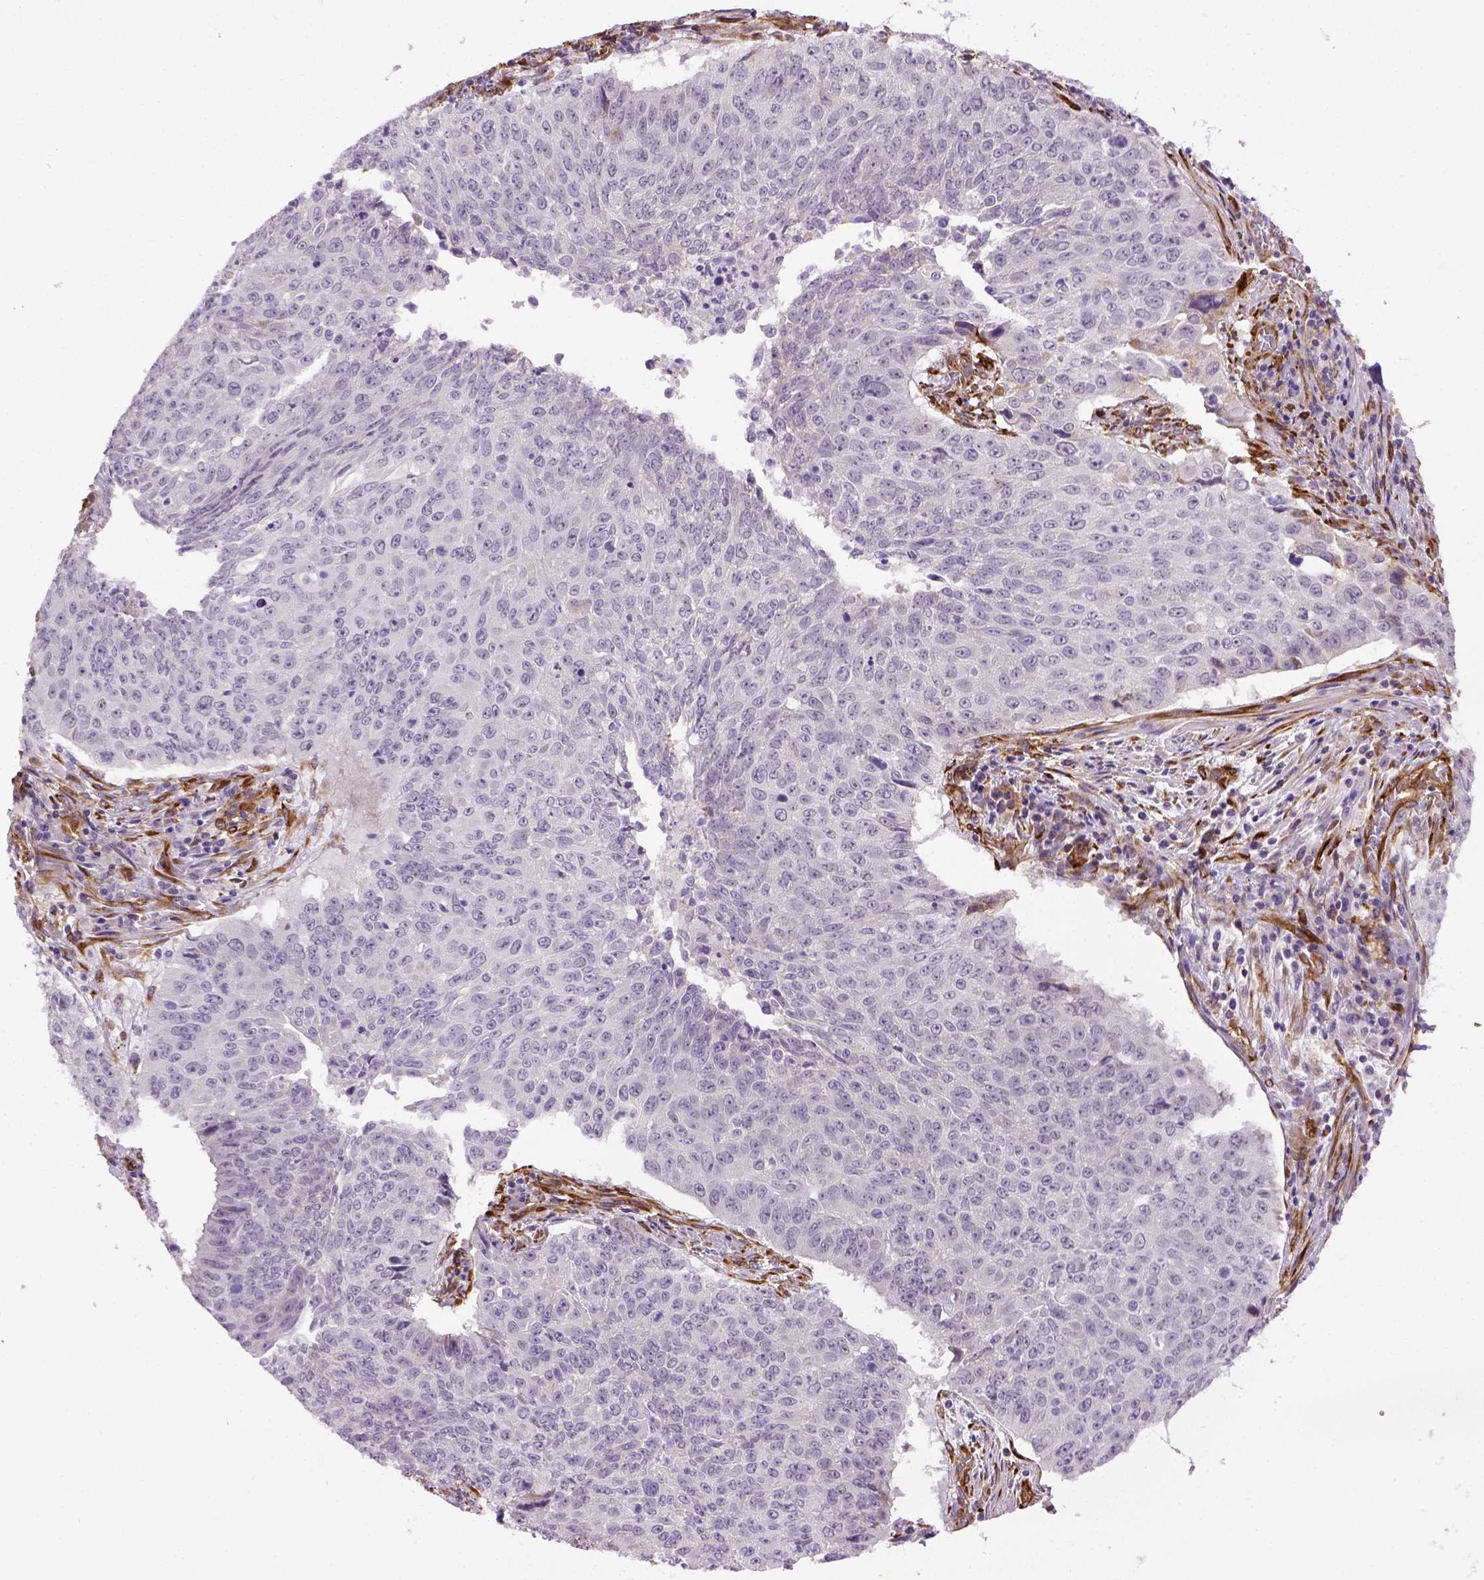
{"staining": {"intensity": "negative", "quantity": "none", "location": "none"}, "tissue": "lung cancer", "cell_type": "Tumor cells", "image_type": "cancer", "snomed": [{"axis": "morphology", "description": "Normal tissue, NOS"}, {"axis": "morphology", "description": "Squamous cell carcinoma, NOS"}, {"axis": "topography", "description": "Bronchus"}, {"axis": "topography", "description": "Lung"}], "caption": "Immunohistochemistry micrograph of neoplastic tissue: lung cancer stained with DAB shows no significant protein positivity in tumor cells. The staining was performed using DAB (3,3'-diaminobenzidine) to visualize the protein expression in brown, while the nuclei were stained in blue with hematoxylin (Magnification: 20x).", "gene": "KAZN", "patient": {"sex": "male", "age": 64}}